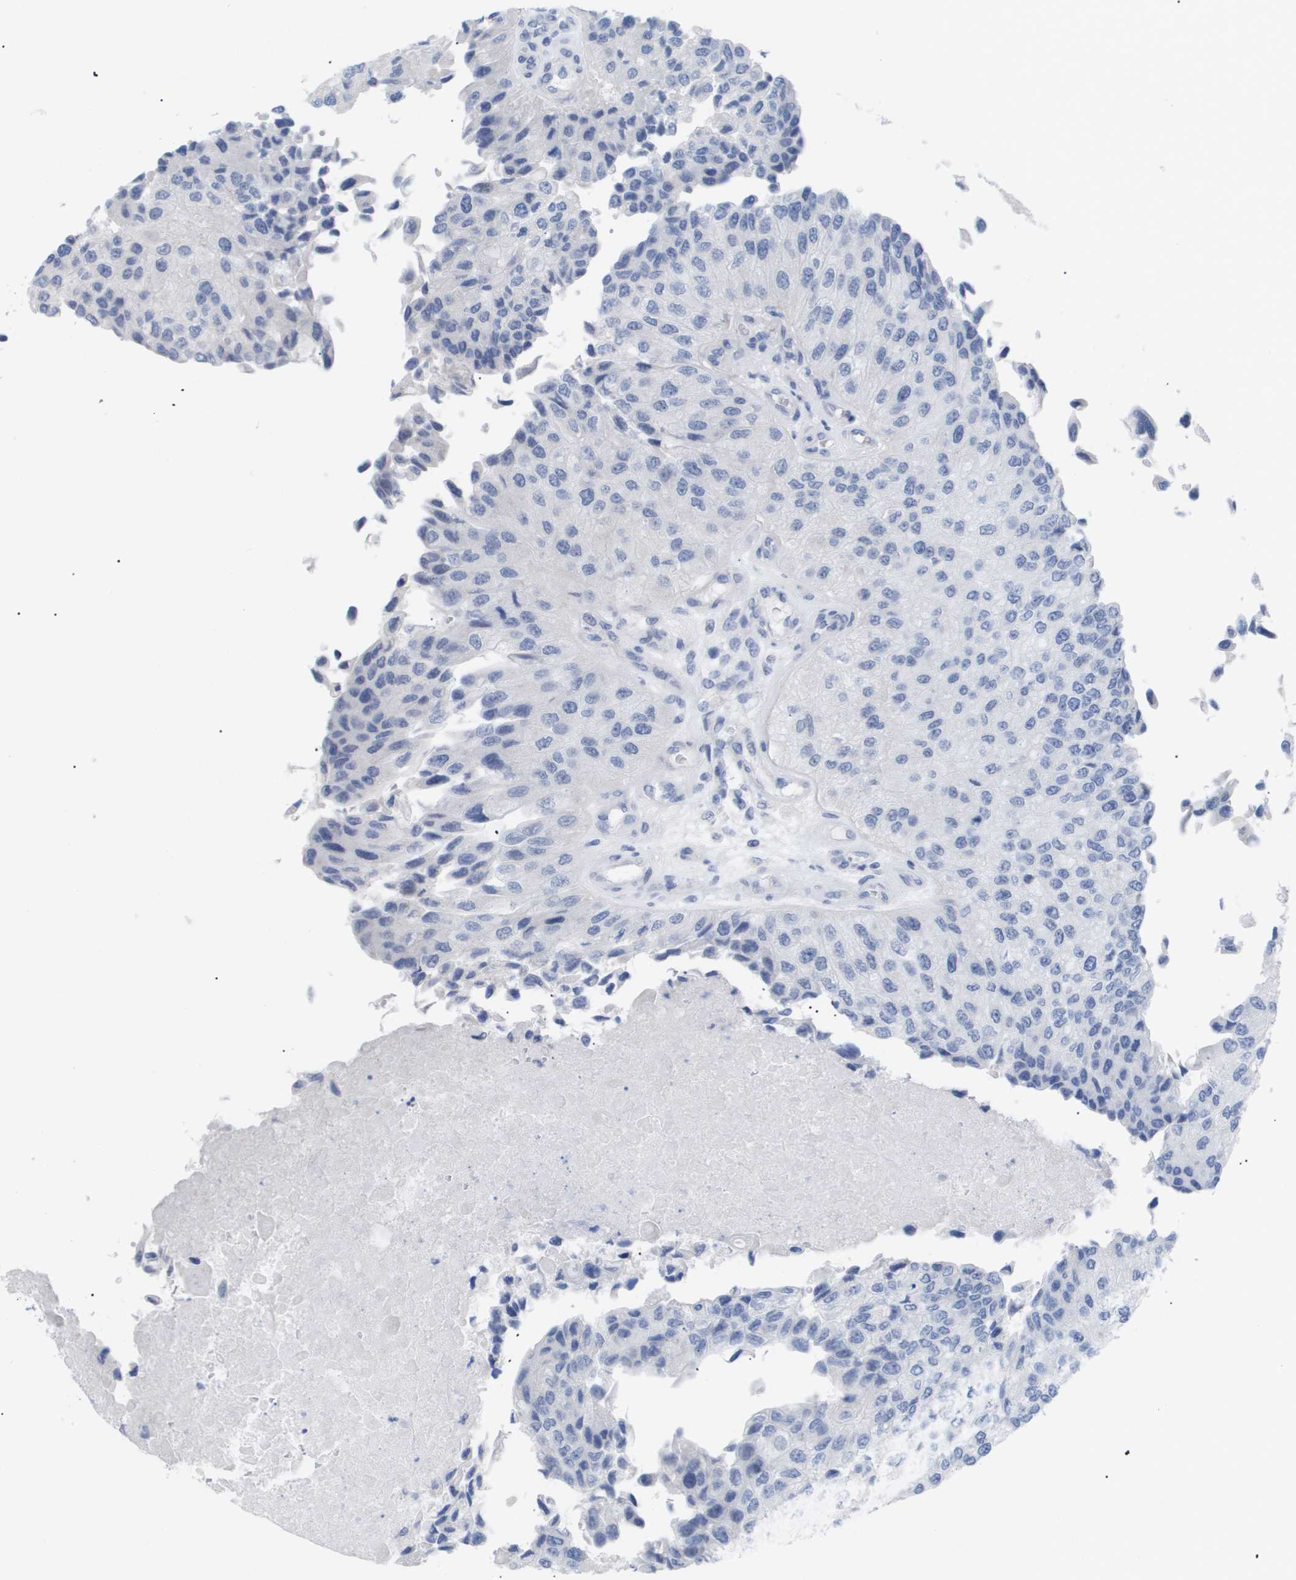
{"staining": {"intensity": "negative", "quantity": "none", "location": "none"}, "tissue": "urothelial cancer", "cell_type": "Tumor cells", "image_type": "cancer", "snomed": [{"axis": "morphology", "description": "Urothelial carcinoma, High grade"}, {"axis": "topography", "description": "Kidney"}, {"axis": "topography", "description": "Urinary bladder"}], "caption": "High-grade urothelial carcinoma stained for a protein using IHC reveals no expression tumor cells.", "gene": "CAV3", "patient": {"sex": "male", "age": 77}}